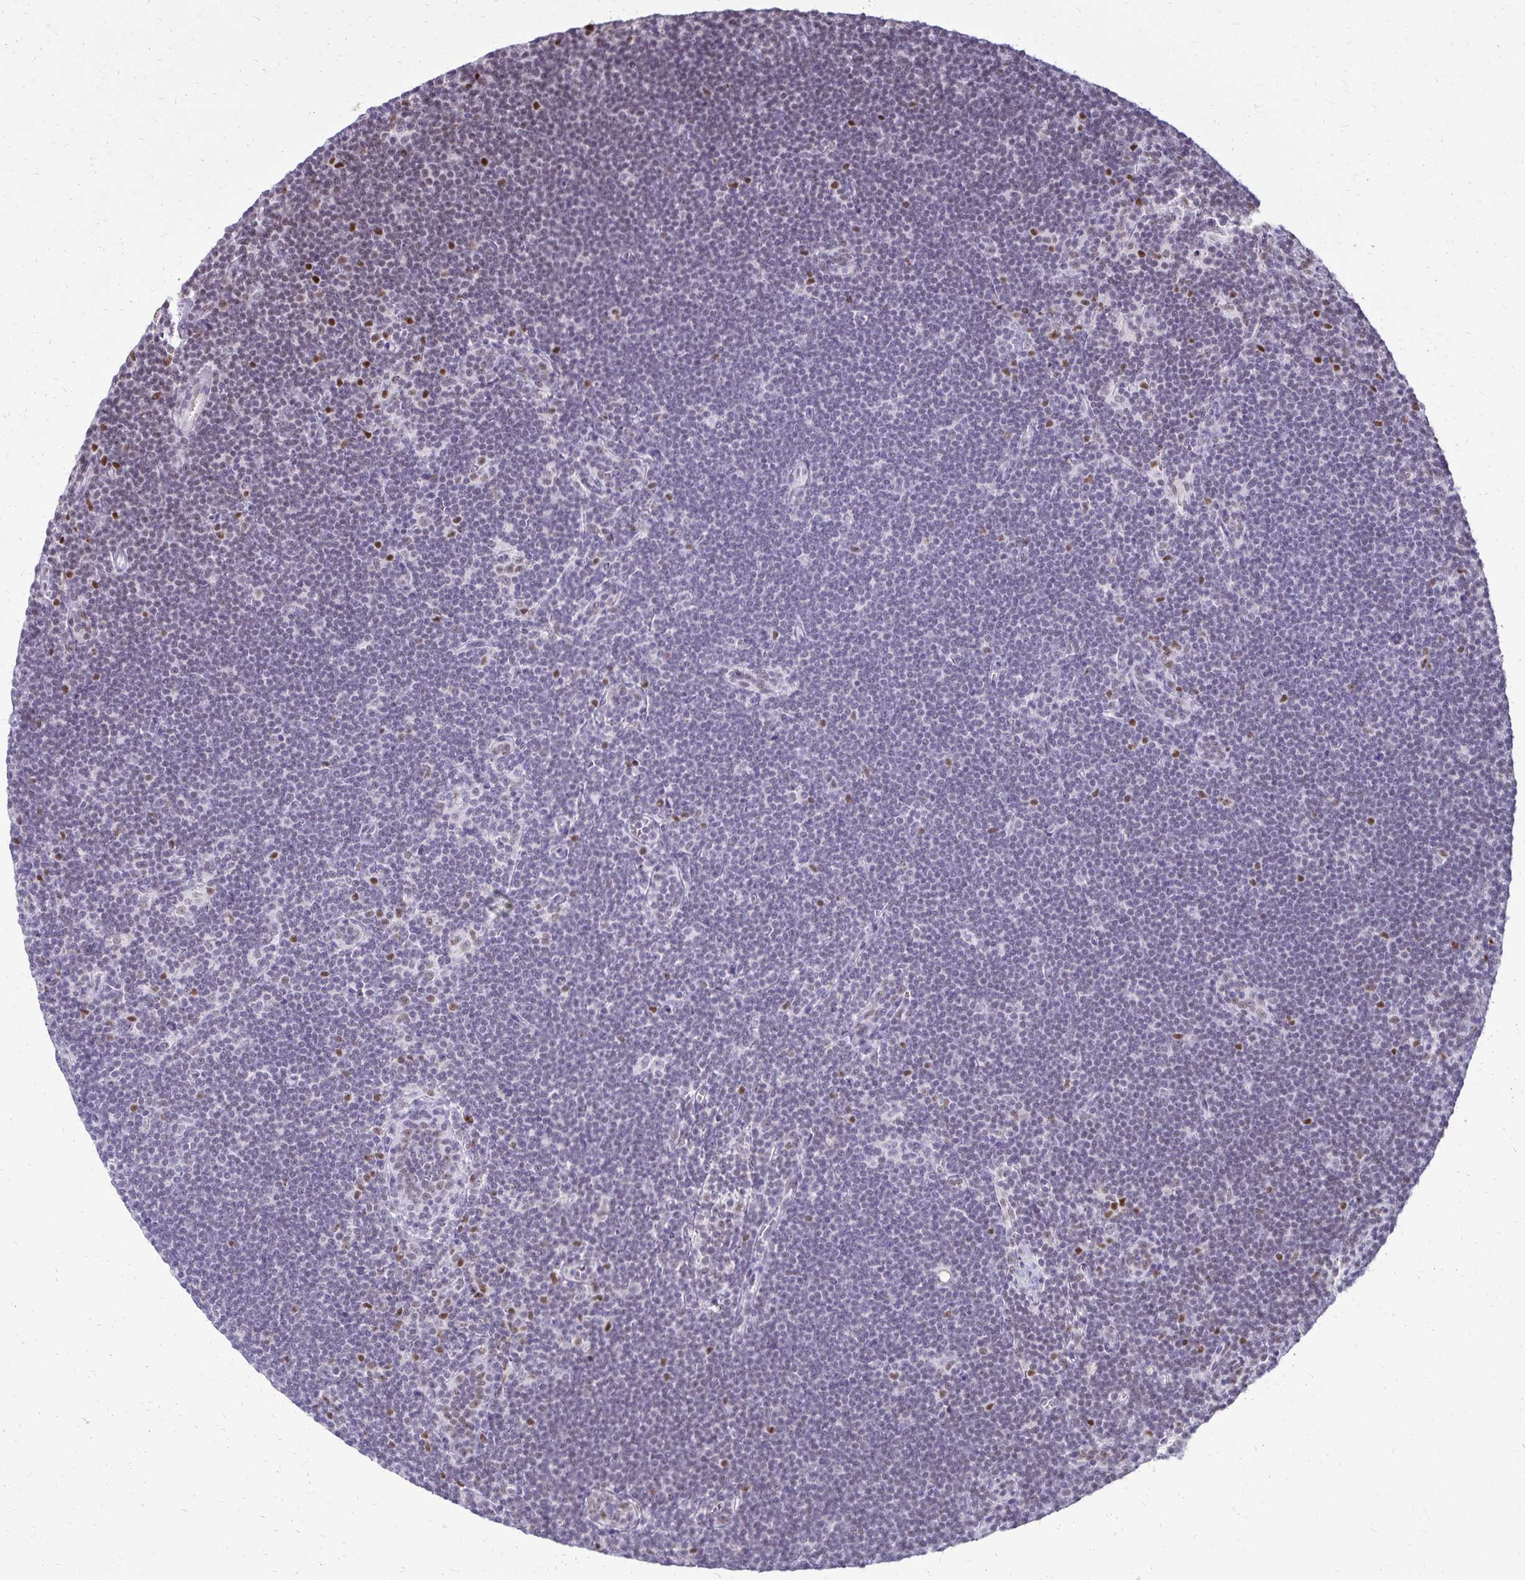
{"staining": {"intensity": "negative", "quantity": "none", "location": "none"}, "tissue": "lymphoma", "cell_type": "Tumor cells", "image_type": "cancer", "snomed": [{"axis": "morphology", "description": "Malignant lymphoma, non-Hodgkin's type, Low grade"}, {"axis": "topography", "description": "Lymph node"}], "caption": "Tumor cells are negative for protein expression in human low-grade malignant lymphoma, non-Hodgkin's type.", "gene": "POLB", "patient": {"sex": "female", "age": 73}}